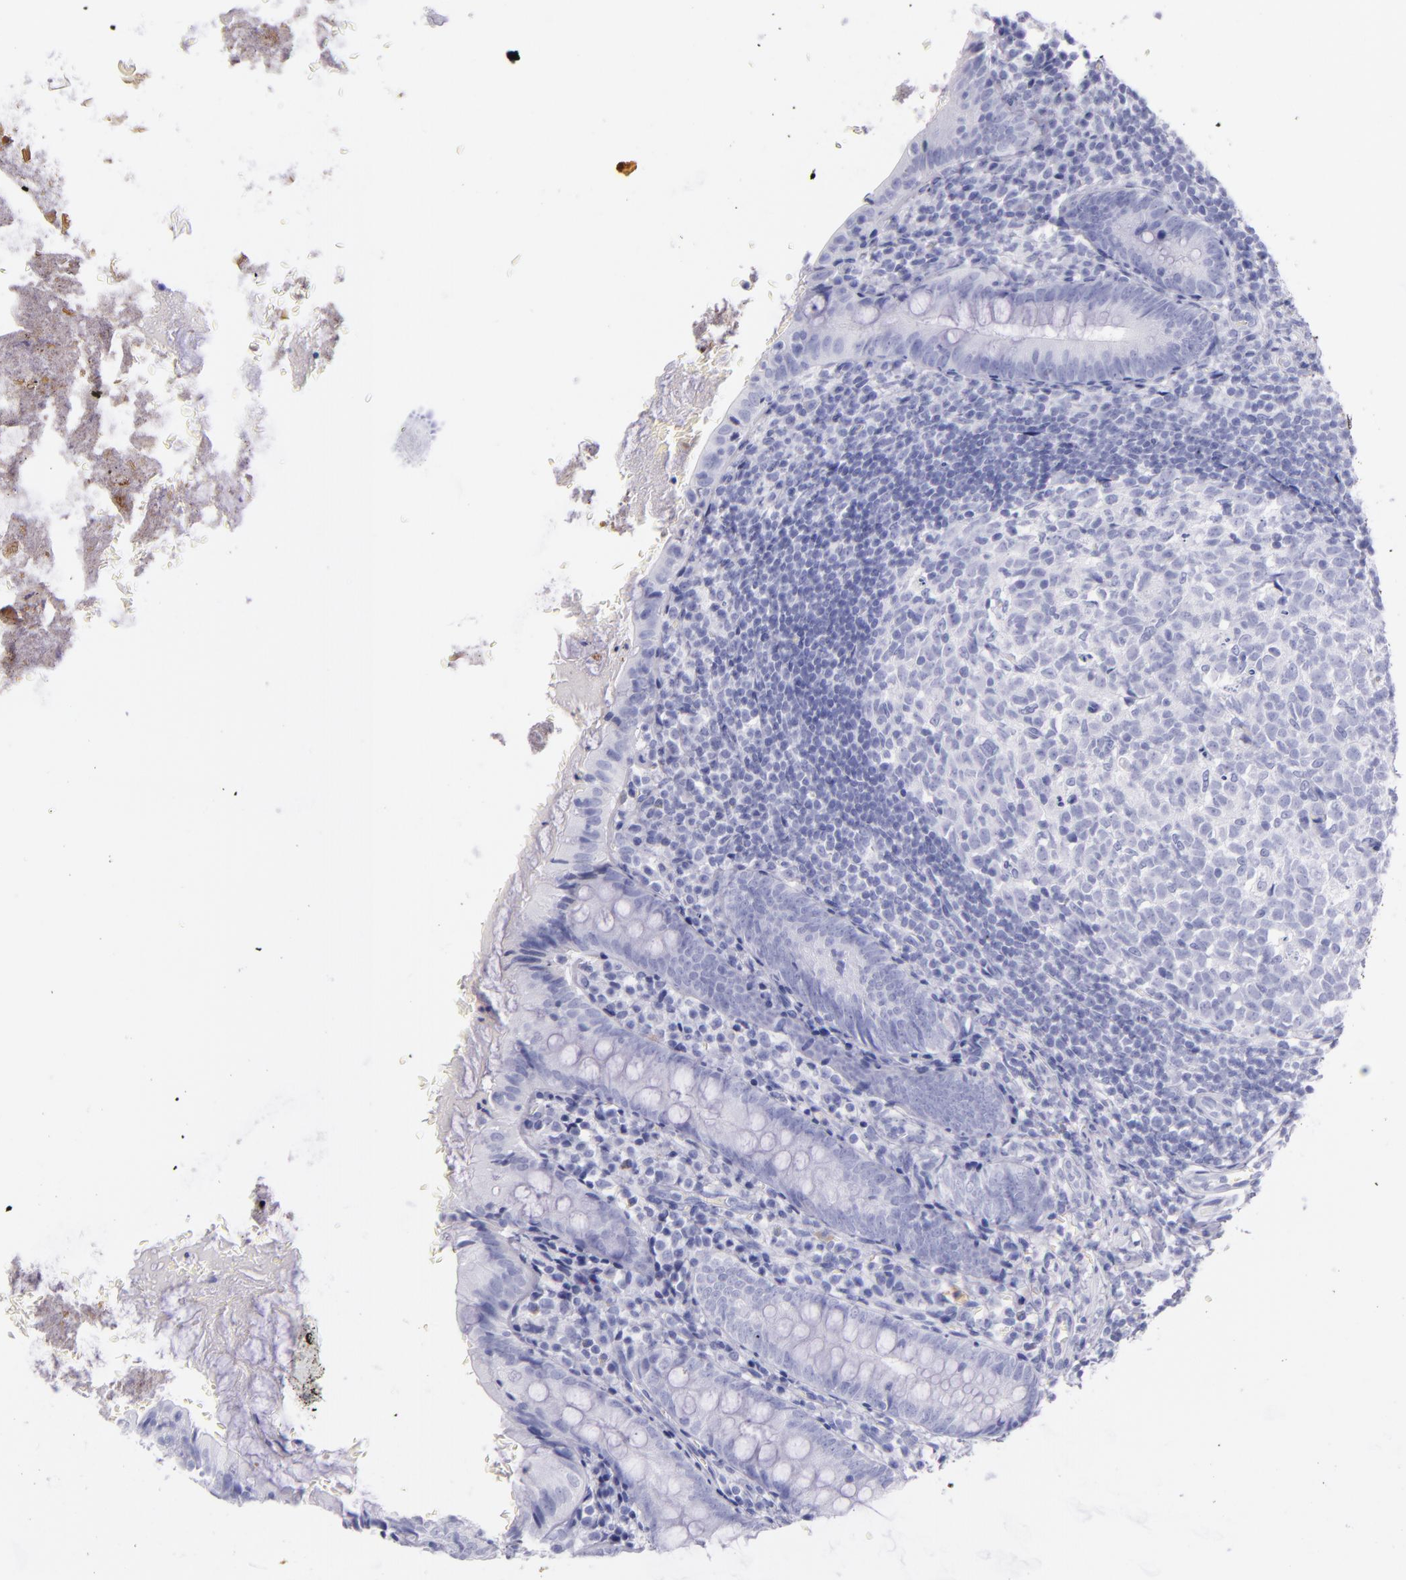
{"staining": {"intensity": "negative", "quantity": "none", "location": "none"}, "tissue": "appendix", "cell_type": "Glandular cells", "image_type": "normal", "snomed": [{"axis": "morphology", "description": "Normal tissue, NOS"}, {"axis": "topography", "description": "Appendix"}], "caption": "Immunohistochemistry (IHC) histopathology image of benign appendix: appendix stained with DAB exhibits no significant protein expression in glandular cells.", "gene": "SFTPA2", "patient": {"sex": "female", "age": 10}}